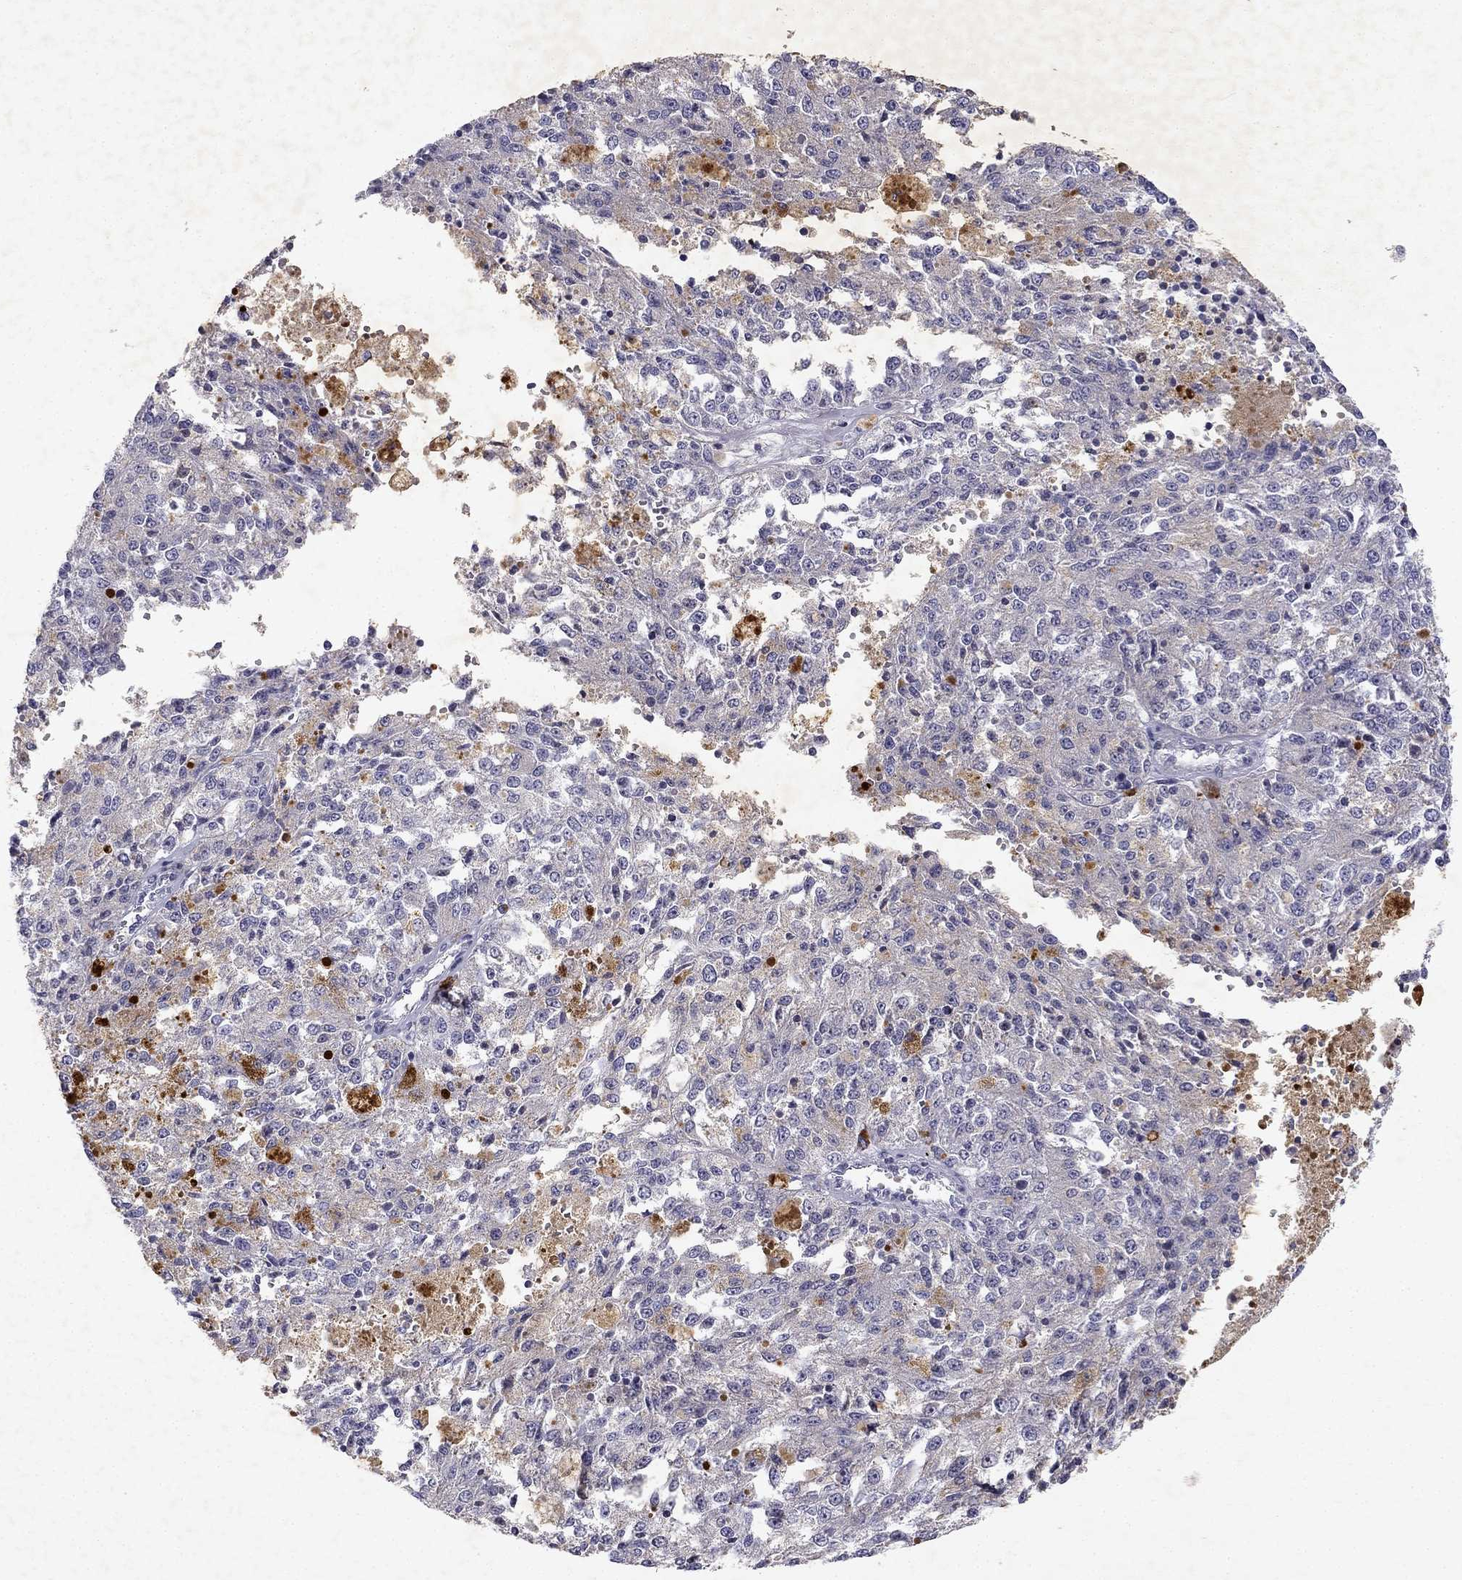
{"staining": {"intensity": "negative", "quantity": "none", "location": "none"}, "tissue": "melanoma", "cell_type": "Tumor cells", "image_type": "cancer", "snomed": [{"axis": "morphology", "description": "Malignant melanoma, Metastatic site"}, {"axis": "topography", "description": "Lymph node"}], "caption": "The histopathology image exhibits no staining of tumor cells in malignant melanoma (metastatic site). Brightfield microscopy of immunohistochemistry (IHC) stained with DAB (brown) and hematoxylin (blue), captured at high magnification.", "gene": "SLC6A4", "patient": {"sex": "female", "age": 64}}